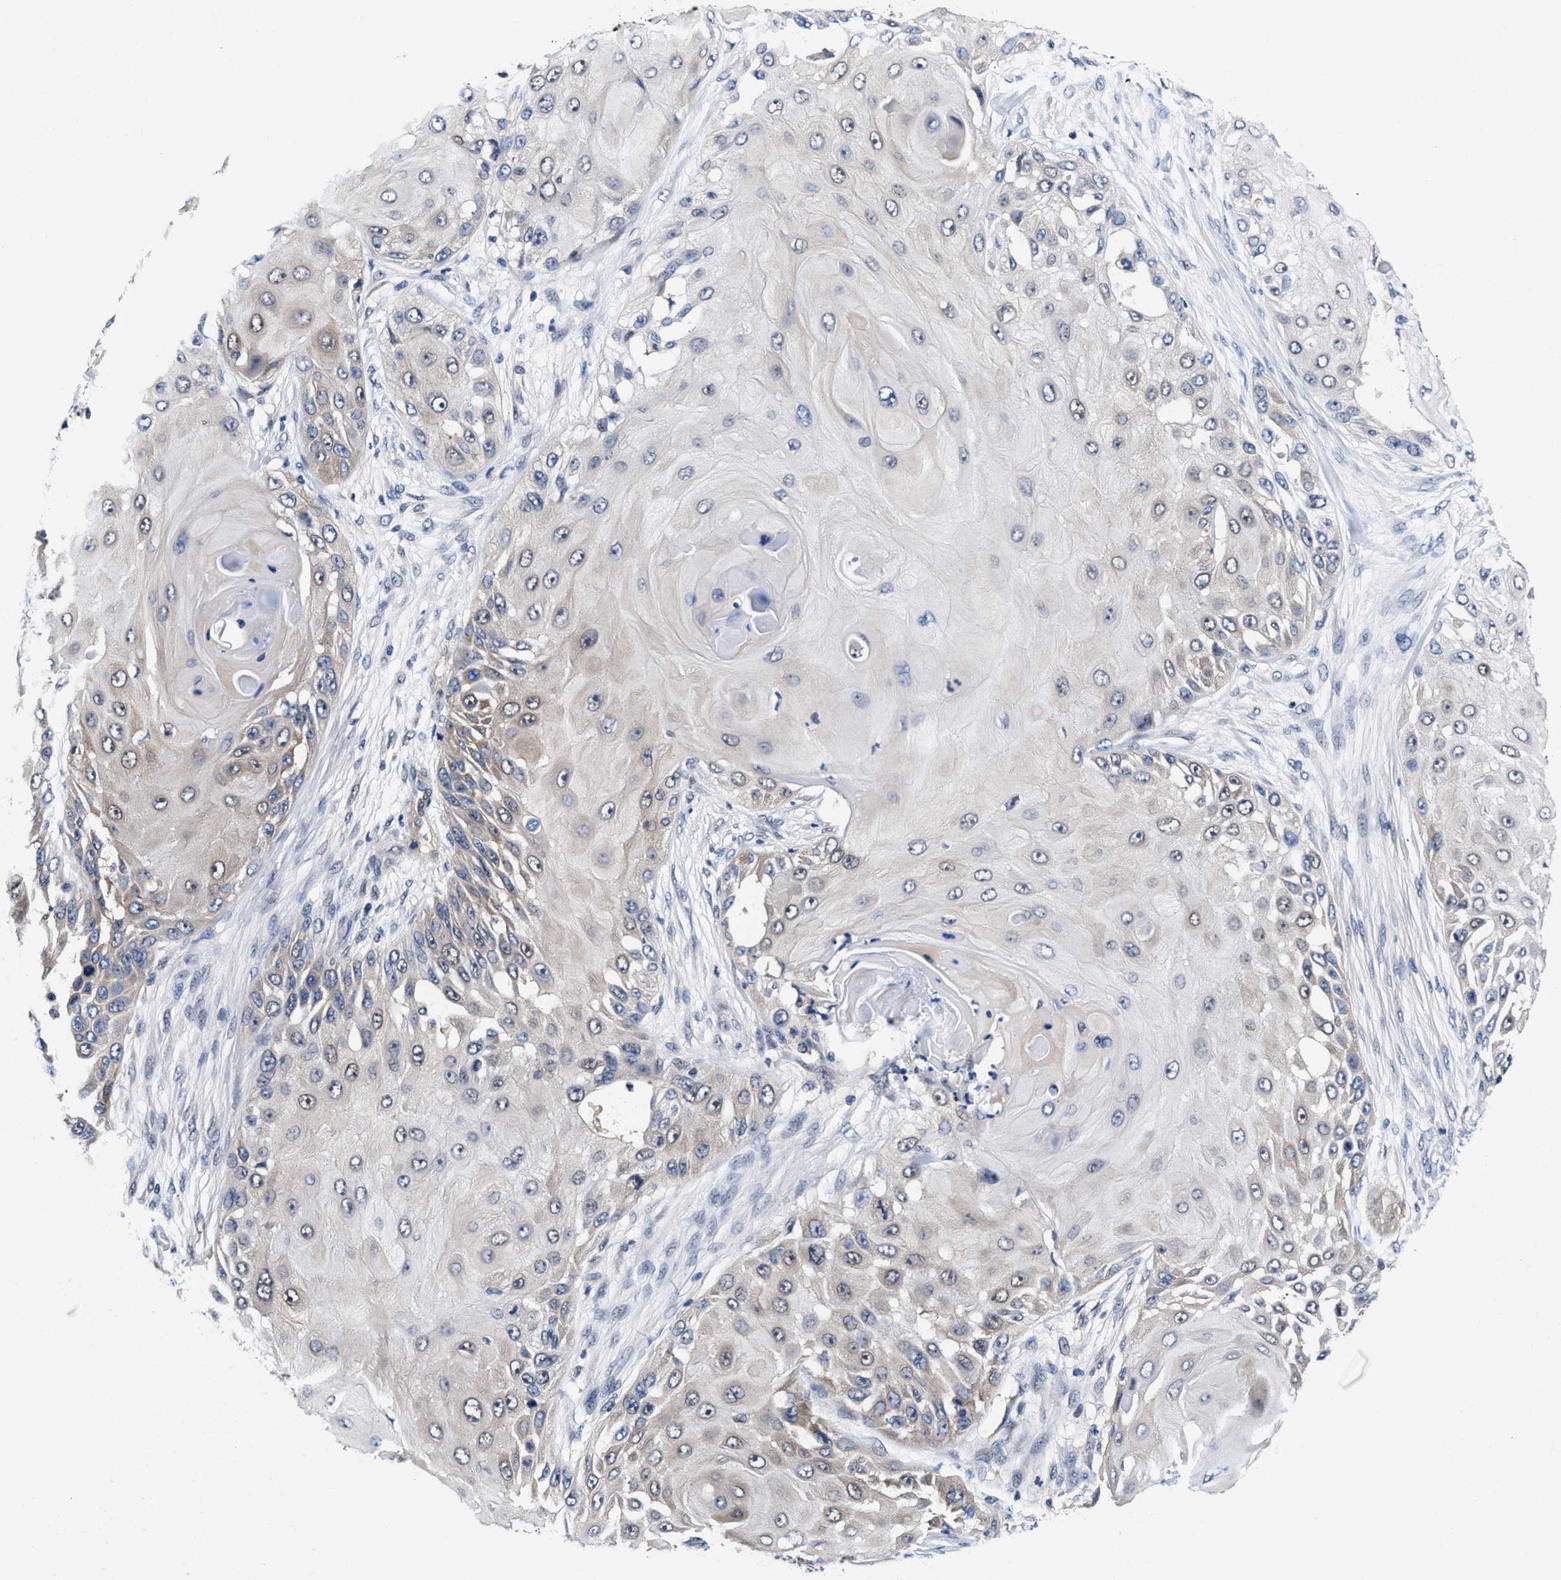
{"staining": {"intensity": "weak", "quantity": "25%-75%", "location": "cytoplasmic/membranous"}, "tissue": "skin cancer", "cell_type": "Tumor cells", "image_type": "cancer", "snomed": [{"axis": "morphology", "description": "Squamous cell carcinoma, NOS"}, {"axis": "topography", "description": "Skin"}], "caption": "Tumor cells demonstrate low levels of weak cytoplasmic/membranous staining in about 25%-75% of cells in skin squamous cell carcinoma.", "gene": "ACLY", "patient": {"sex": "female", "age": 44}}